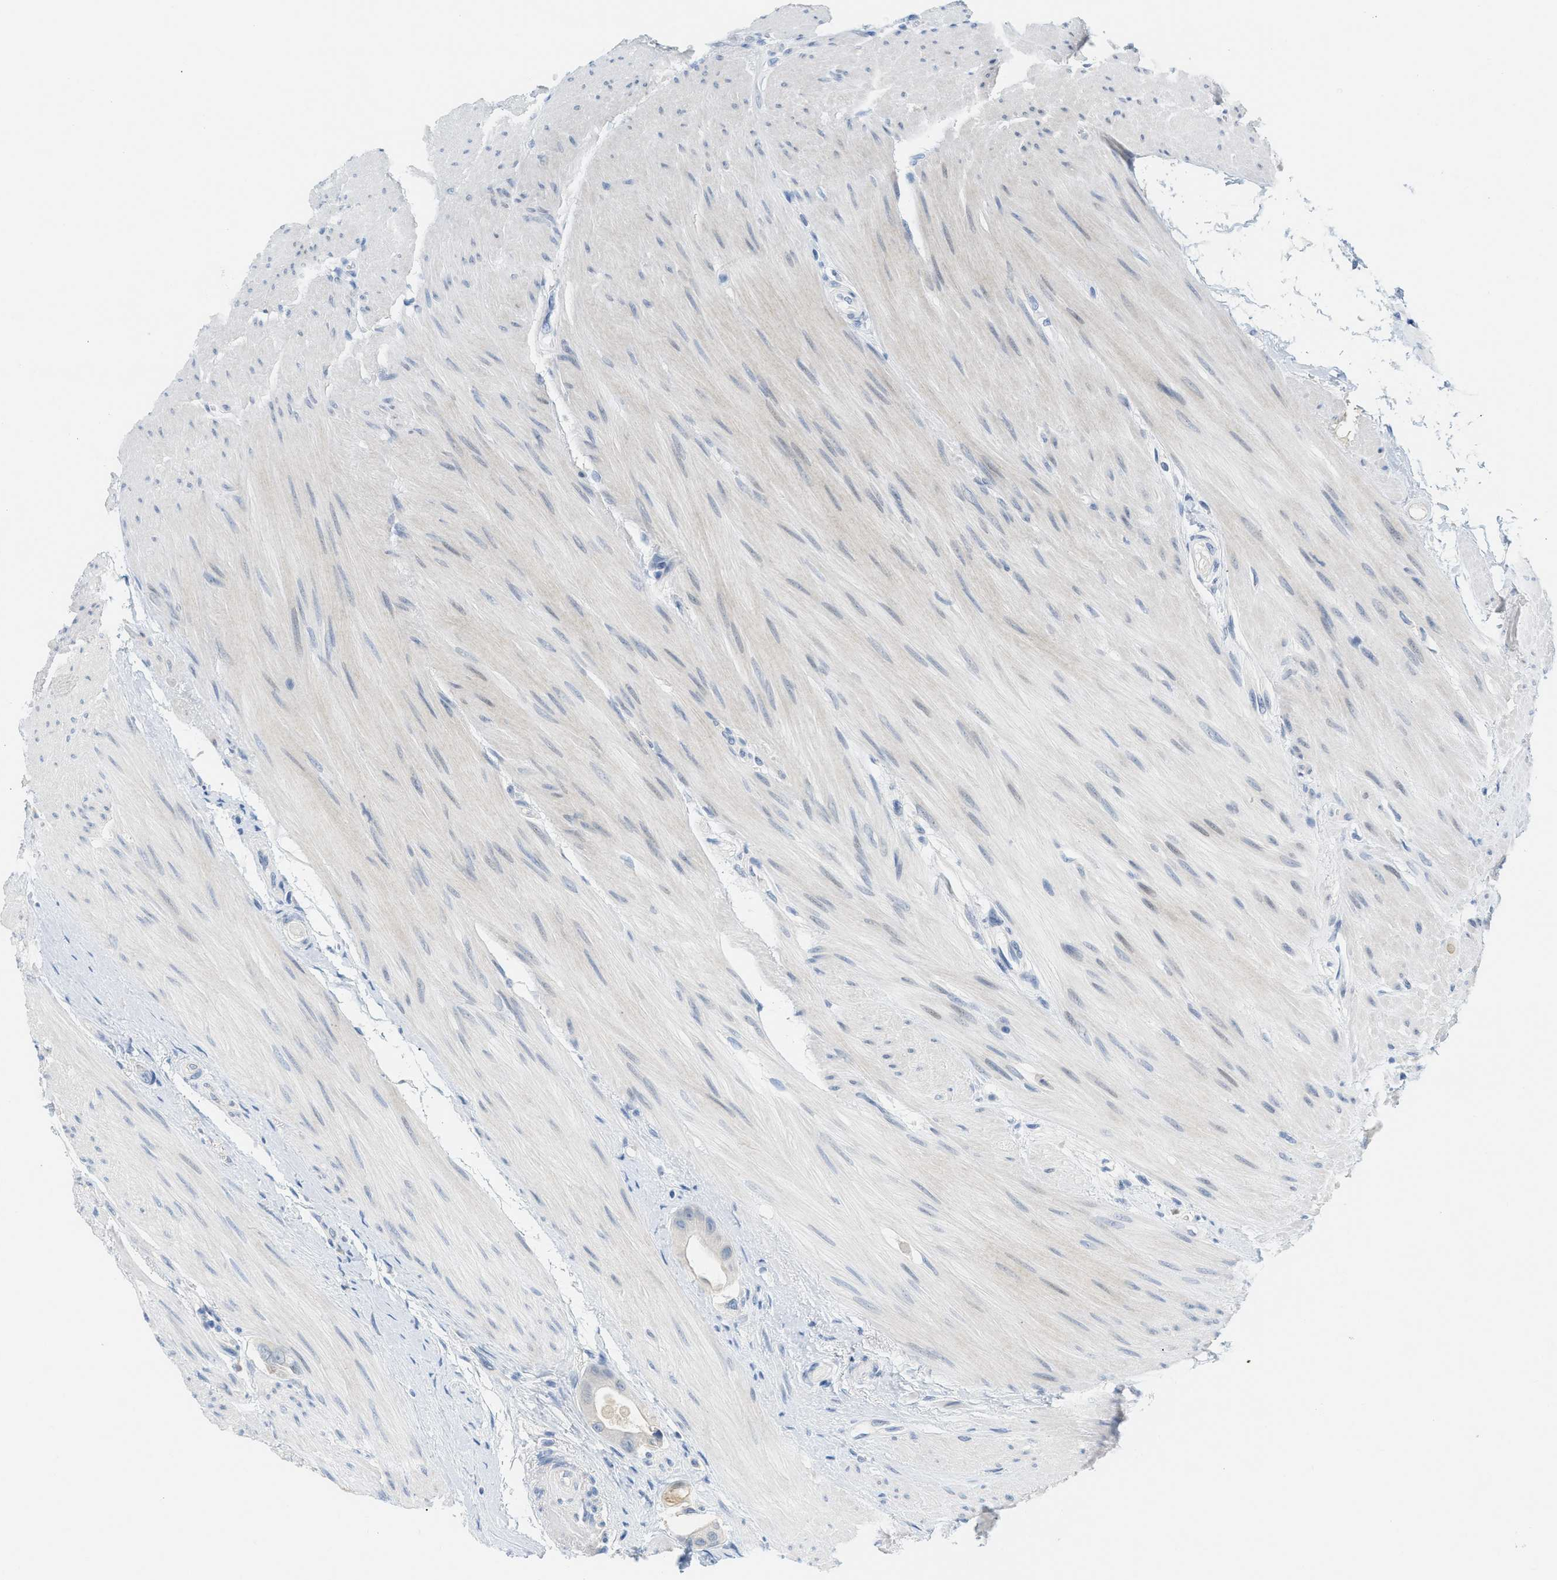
{"staining": {"intensity": "negative", "quantity": "none", "location": "none"}, "tissue": "colorectal cancer", "cell_type": "Tumor cells", "image_type": "cancer", "snomed": [{"axis": "morphology", "description": "Adenocarcinoma, NOS"}, {"axis": "topography", "description": "Rectum"}], "caption": "This is an immunohistochemistry photomicrograph of human colorectal adenocarcinoma. There is no staining in tumor cells.", "gene": "HSF2", "patient": {"sex": "male", "age": 51}}